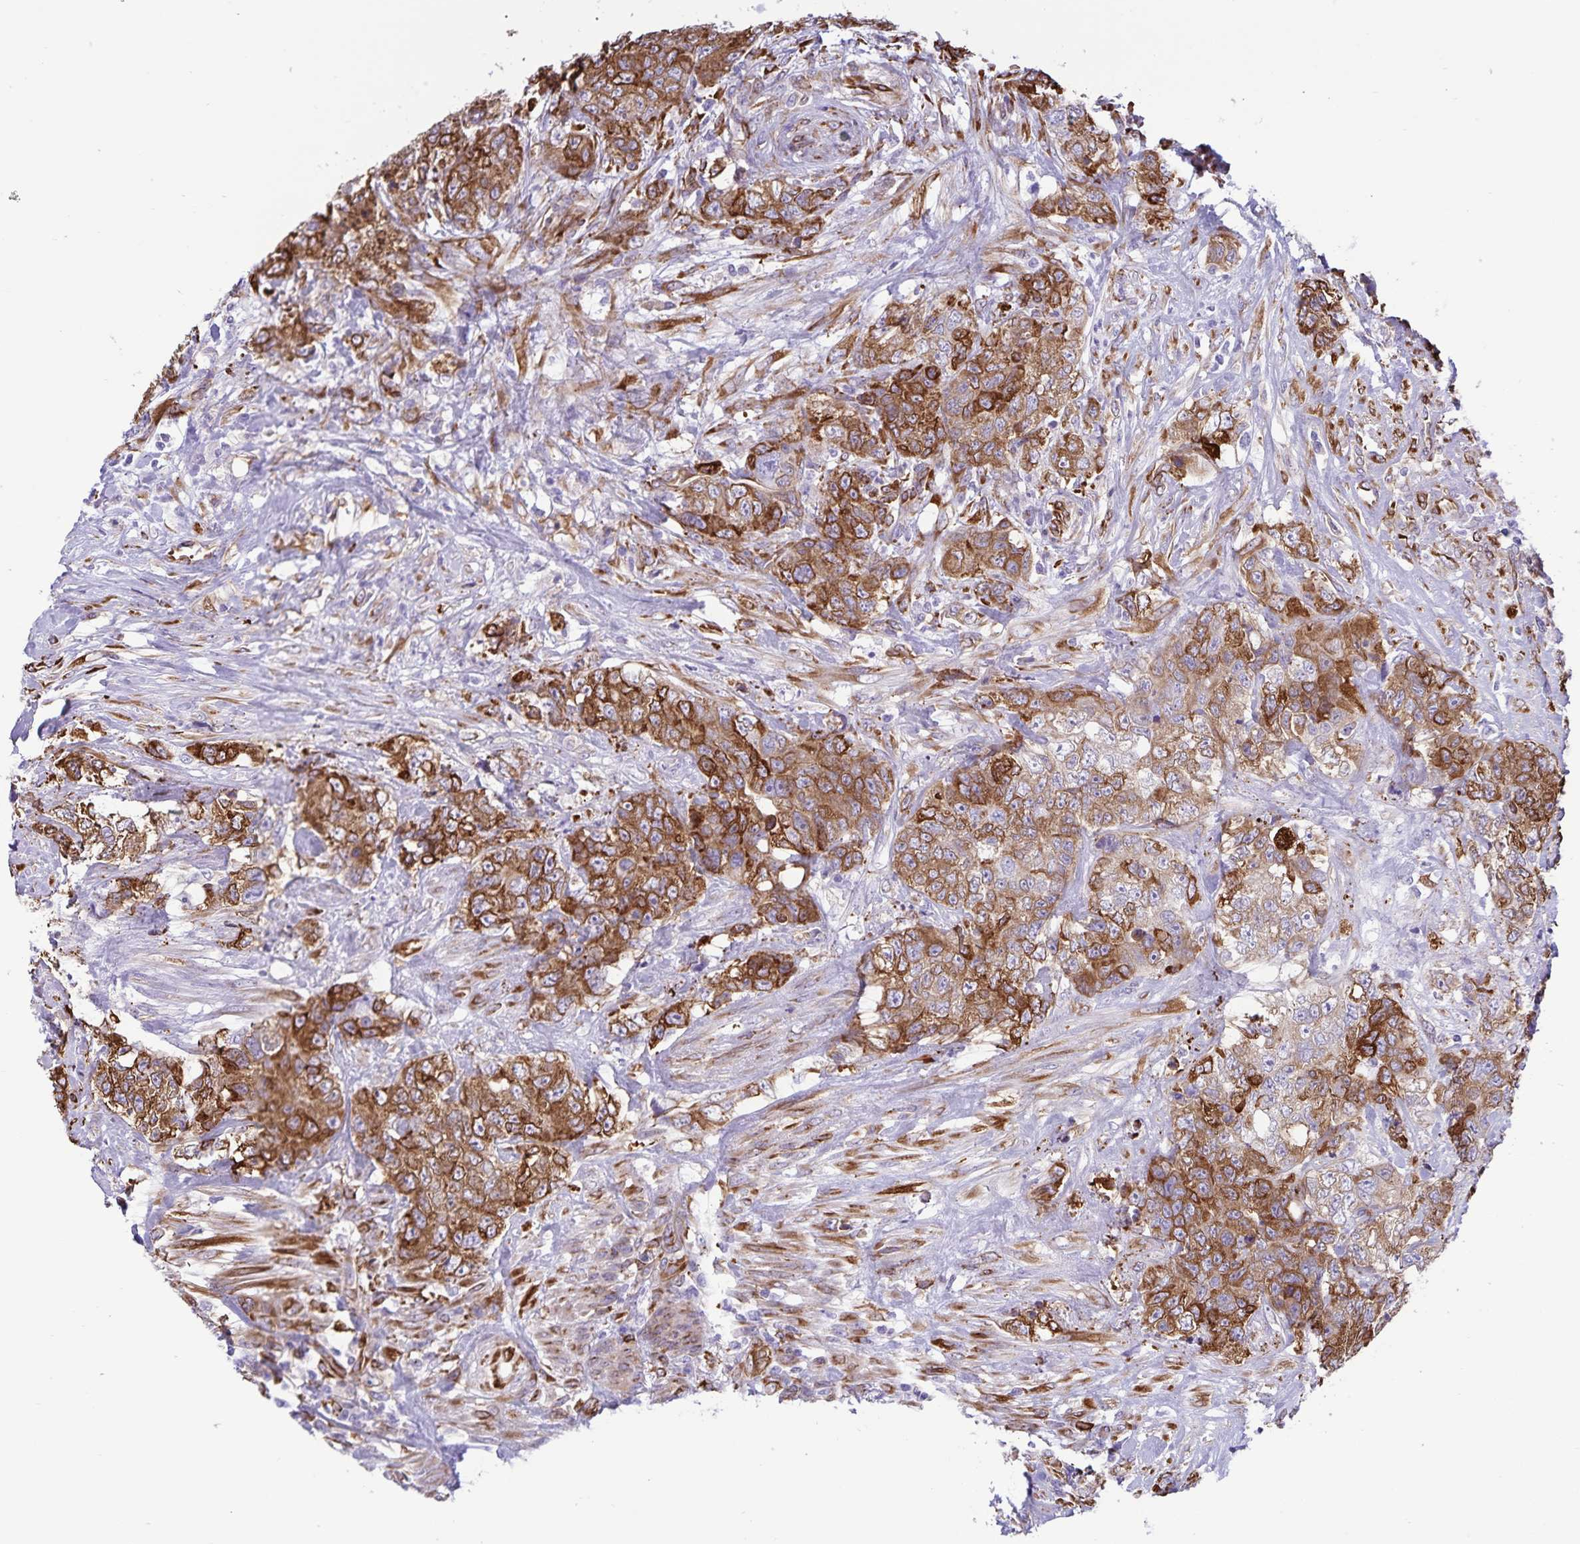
{"staining": {"intensity": "strong", "quantity": ">75%", "location": "cytoplasmic/membranous"}, "tissue": "urothelial cancer", "cell_type": "Tumor cells", "image_type": "cancer", "snomed": [{"axis": "morphology", "description": "Urothelial carcinoma, High grade"}, {"axis": "topography", "description": "Urinary bladder"}], "caption": "Protein staining displays strong cytoplasmic/membranous expression in approximately >75% of tumor cells in urothelial cancer.", "gene": "RCN1", "patient": {"sex": "female", "age": 78}}